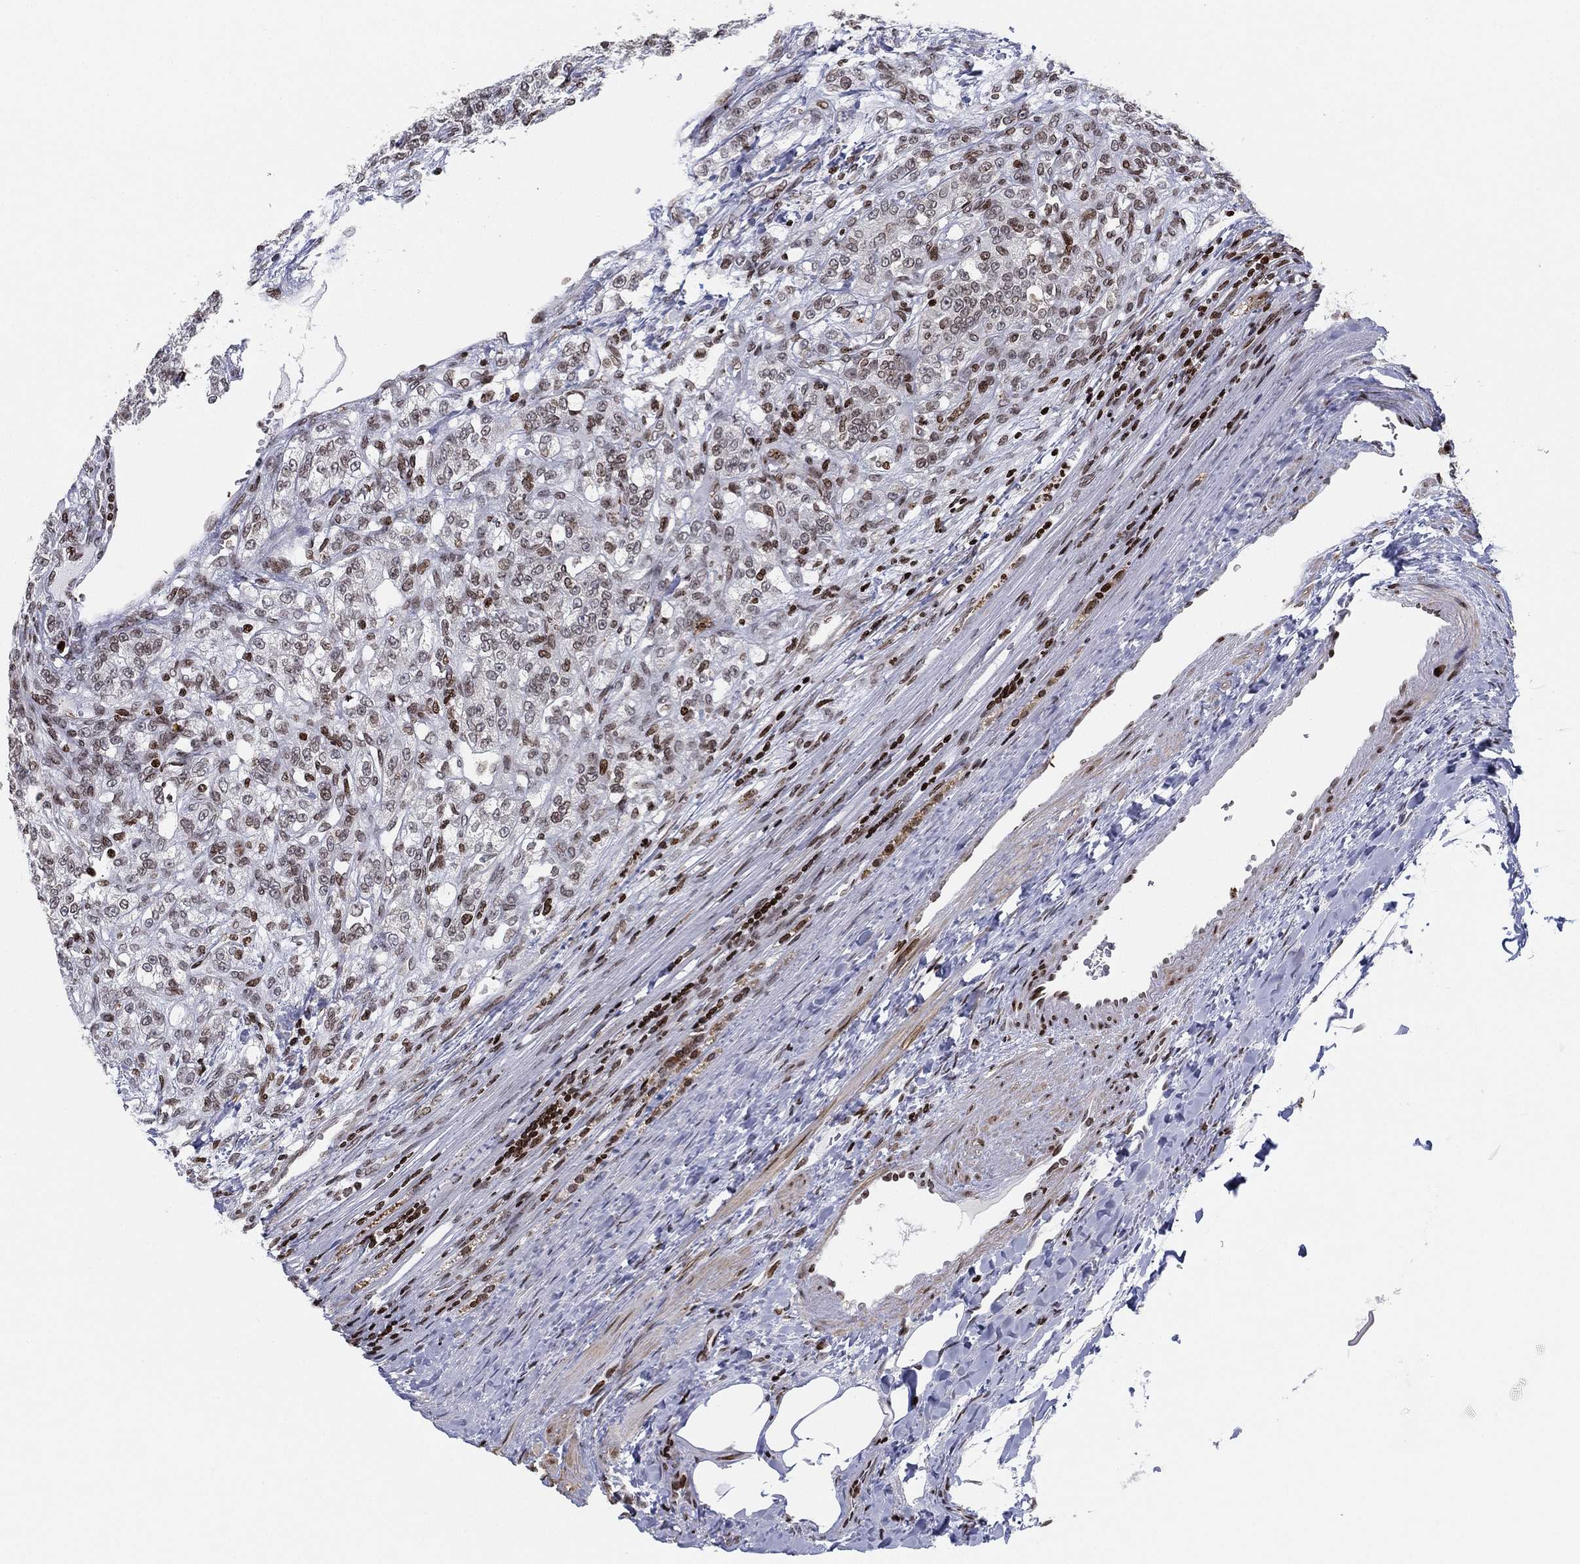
{"staining": {"intensity": "moderate", "quantity": "<25%", "location": "nuclear"}, "tissue": "renal cancer", "cell_type": "Tumor cells", "image_type": "cancer", "snomed": [{"axis": "morphology", "description": "Adenocarcinoma, NOS"}, {"axis": "topography", "description": "Kidney"}], "caption": "An image showing moderate nuclear staining in about <25% of tumor cells in adenocarcinoma (renal), as visualized by brown immunohistochemical staining.", "gene": "MFSD14A", "patient": {"sex": "female", "age": 63}}